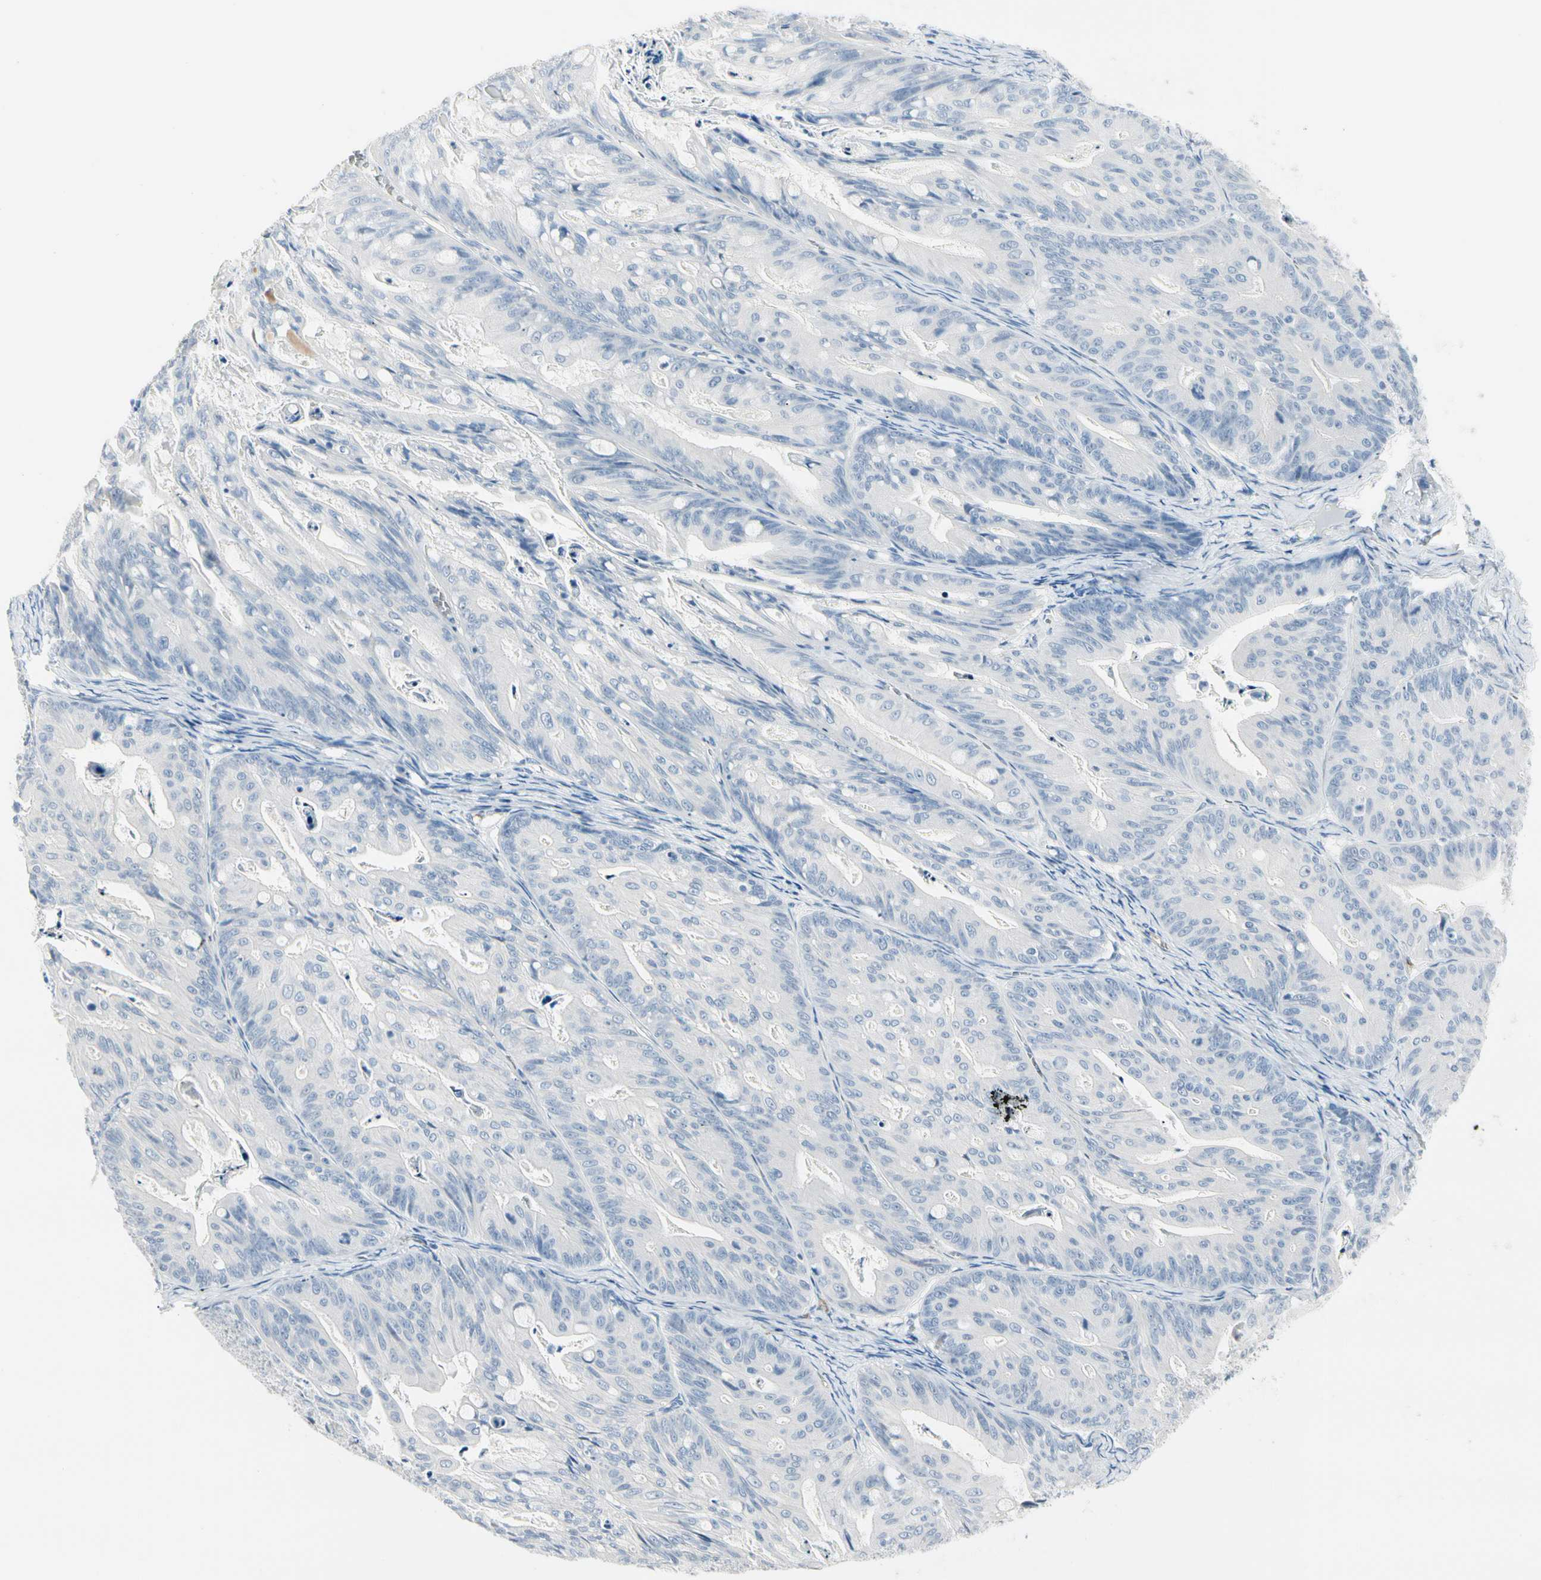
{"staining": {"intensity": "negative", "quantity": "none", "location": "none"}, "tissue": "ovarian cancer", "cell_type": "Tumor cells", "image_type": "cancer", "snomed": [{"axis": "morphology", "description": "Cystadenocarcinoma, mucinous, NOS"}, {"axis": "topography", "description": "Ovary"}], "caption": "This histopathology image is of ovarian cancer (mucinous cystadenocarcinoma) stained with IHC to label a protein in brown with the nuclei are counter-stained blue. There is no staining in tumor cells.", "gene": "CA1", "patient": {"sex": "female", "age": 37}}